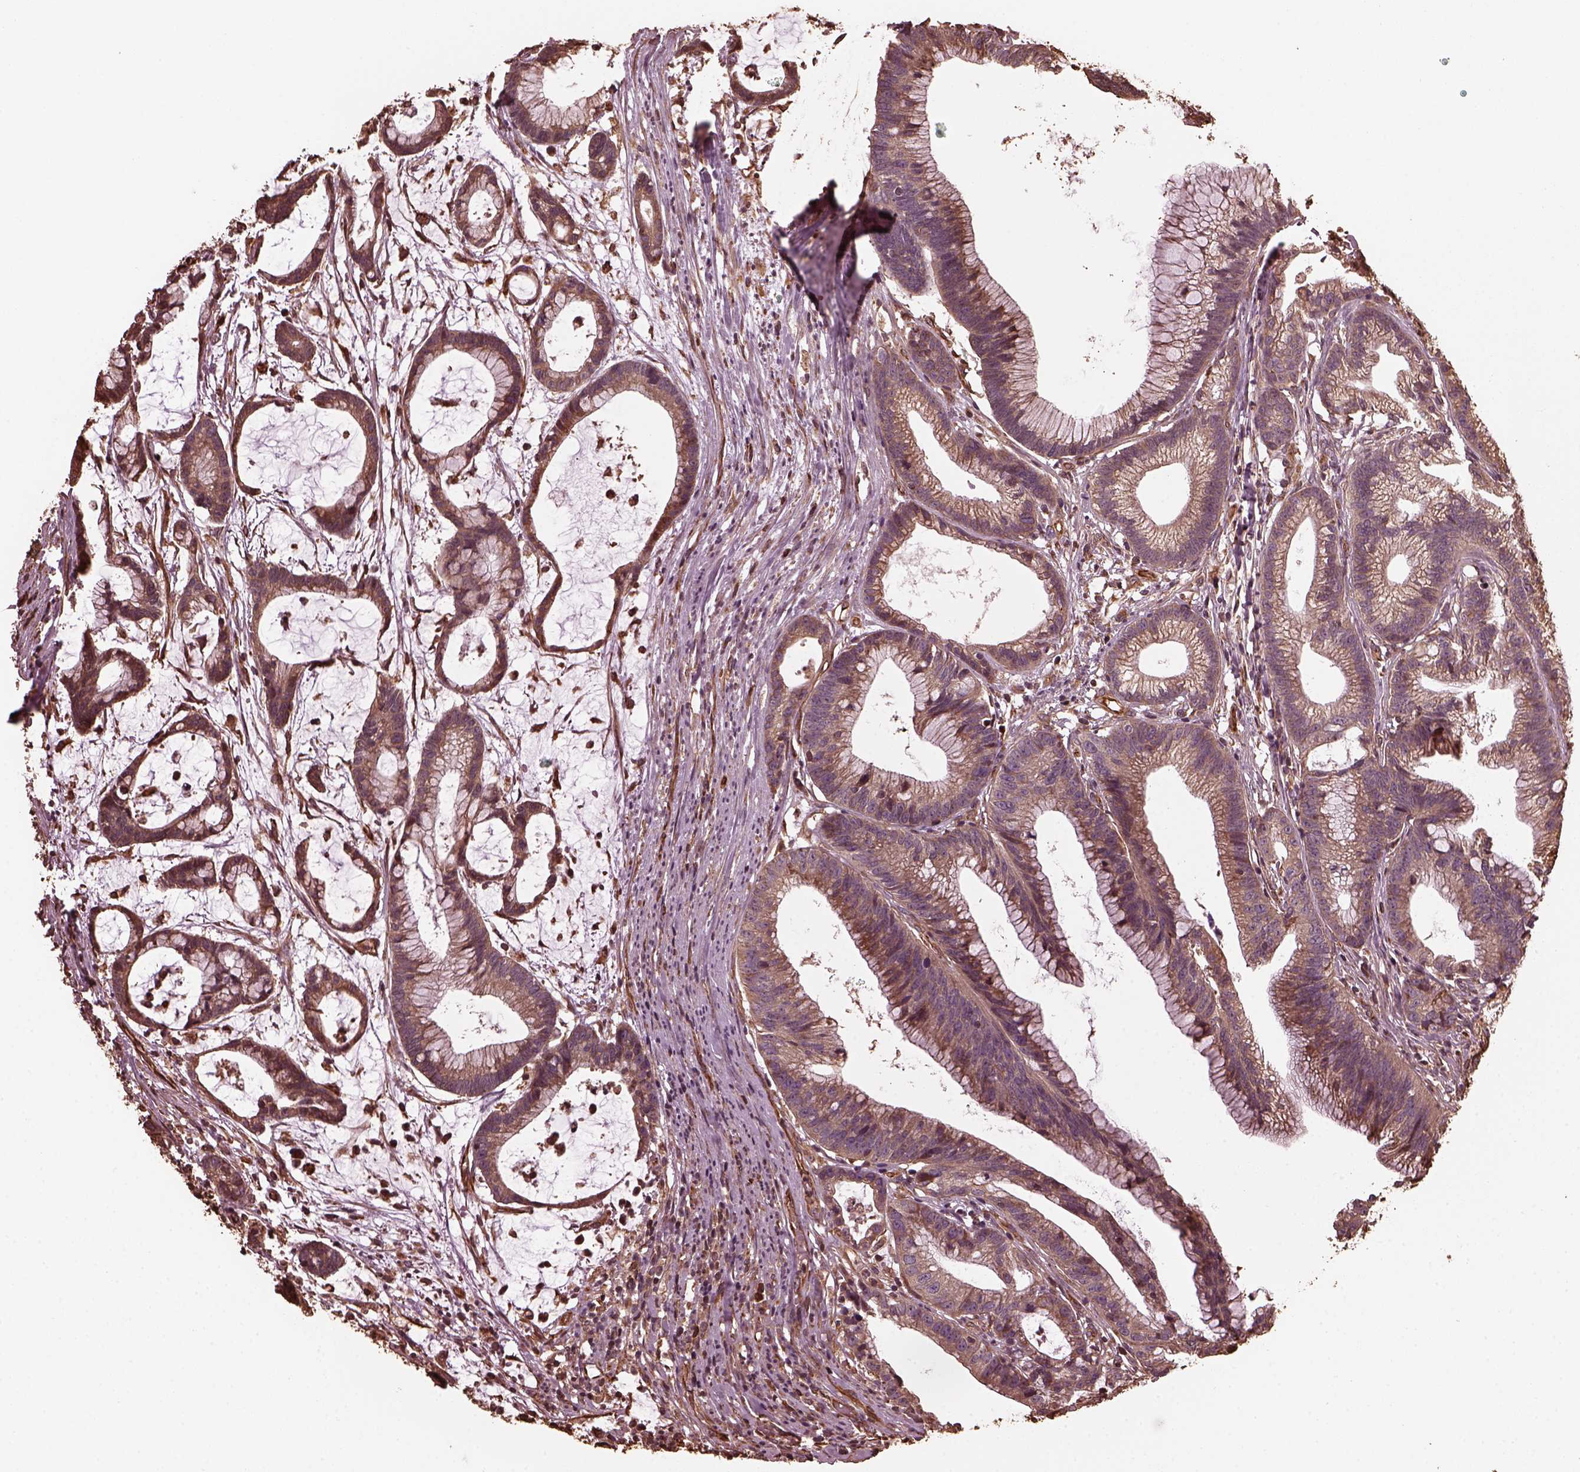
{"staining": {"intensity": "negative", "quantity": "none", "location": "none"}, "tissue": "colorectal cancer", "cell_type": "Tumor cells", "image_type": "cancer", "snomed": [{"axis": "morphology", "description": "Adenocarcinoma, NOS"}, {"axis": "topography", "description": "Colon"}], "caption": "The micrograph exhibits no significant staining in tumor cells of adenocarcinoma (colorectal).", "gene": "GTPBP1", "patient": {"sex": "female", "age": 78}}